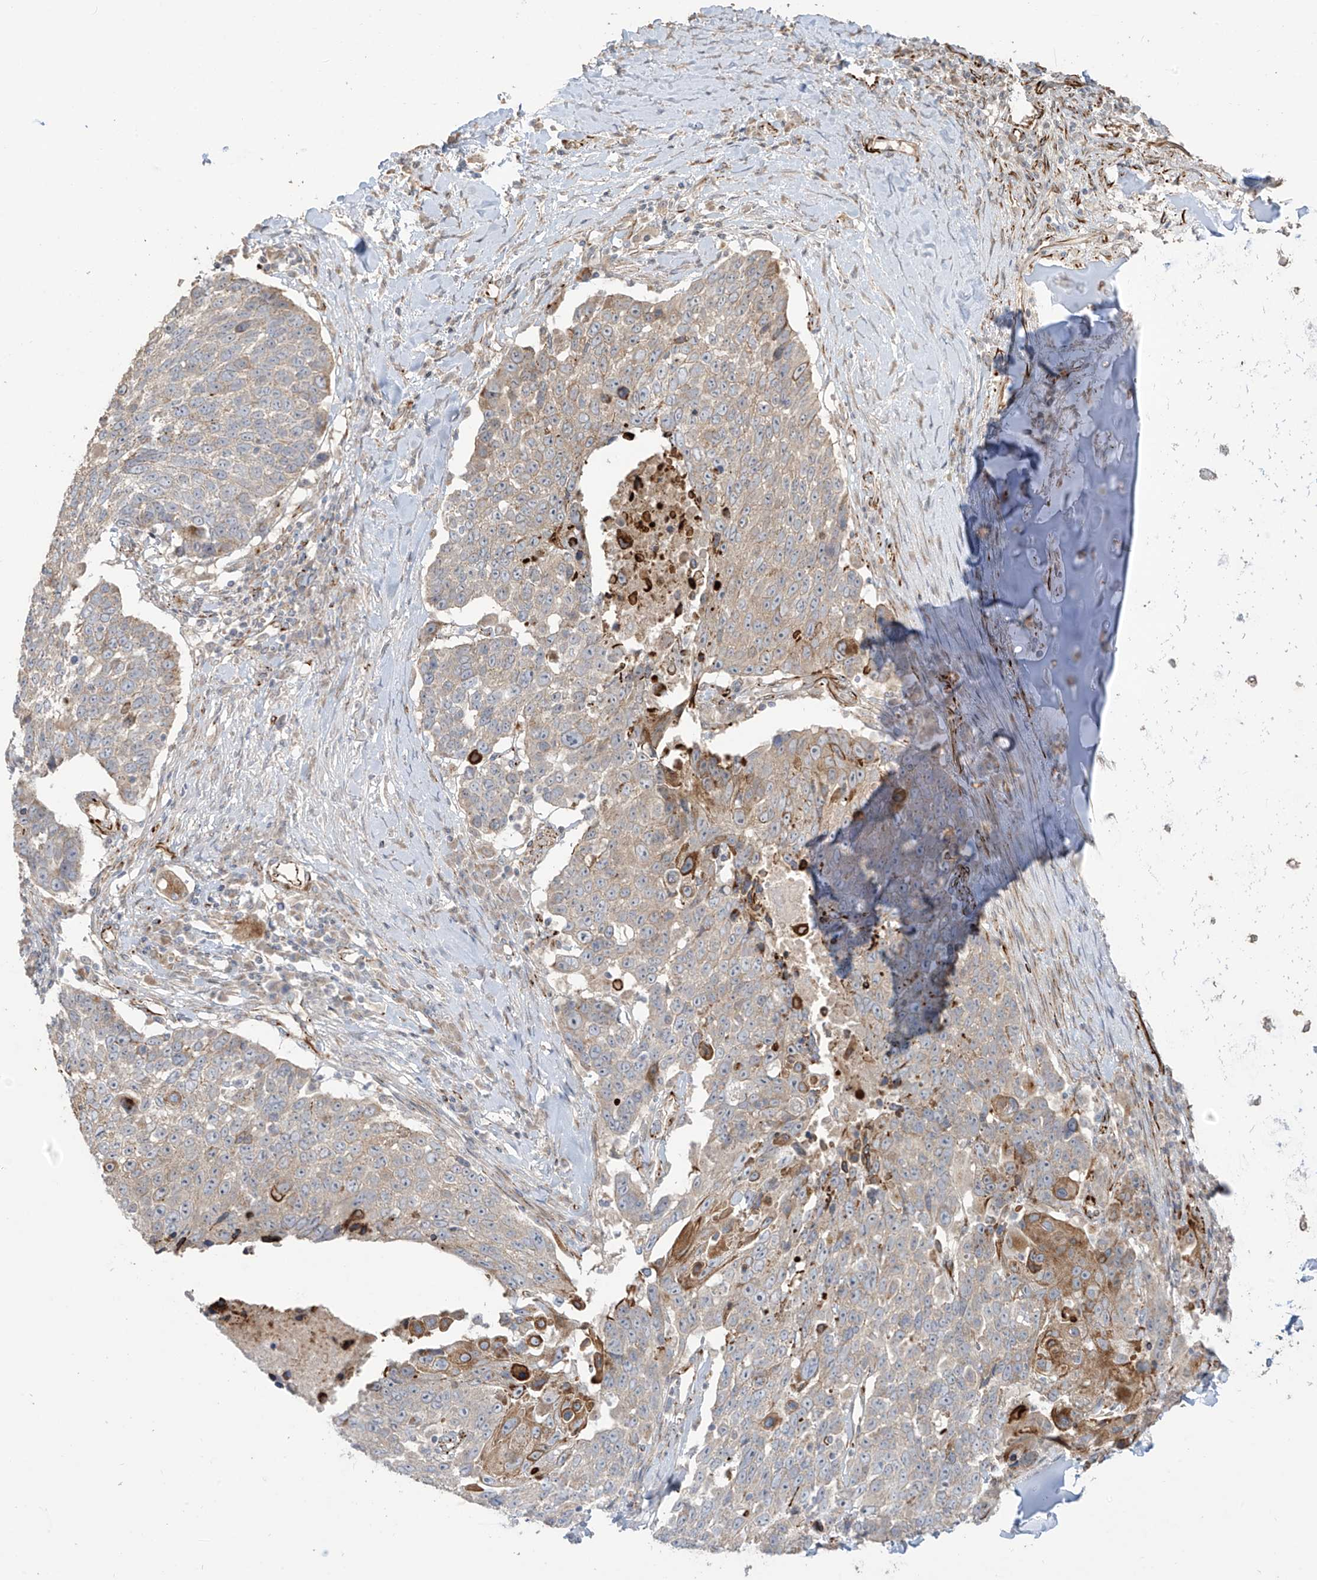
{"staining": {"intensity": "moderate", "quantity": "<25%", "location": "cytoplasmic/membranous"}, "tissue": "lung cancer", "cell_type": "Tumor cells", "image_type": "cancer", "snomed": [{"axis": "morphology", "description": "Squamous cell carcinoma, NOS"}, {"axis": "topography", "description": "Lung"}], "caption": "Human lung cancer (squamous cell carcinoma) stained with a brown dye demonstrates moderate cytoplasmic/membranous positive expression in approximately <25% of tumor cells.", "gene": "DCDC2", "patient": {"sex": "male", "age": 66}}